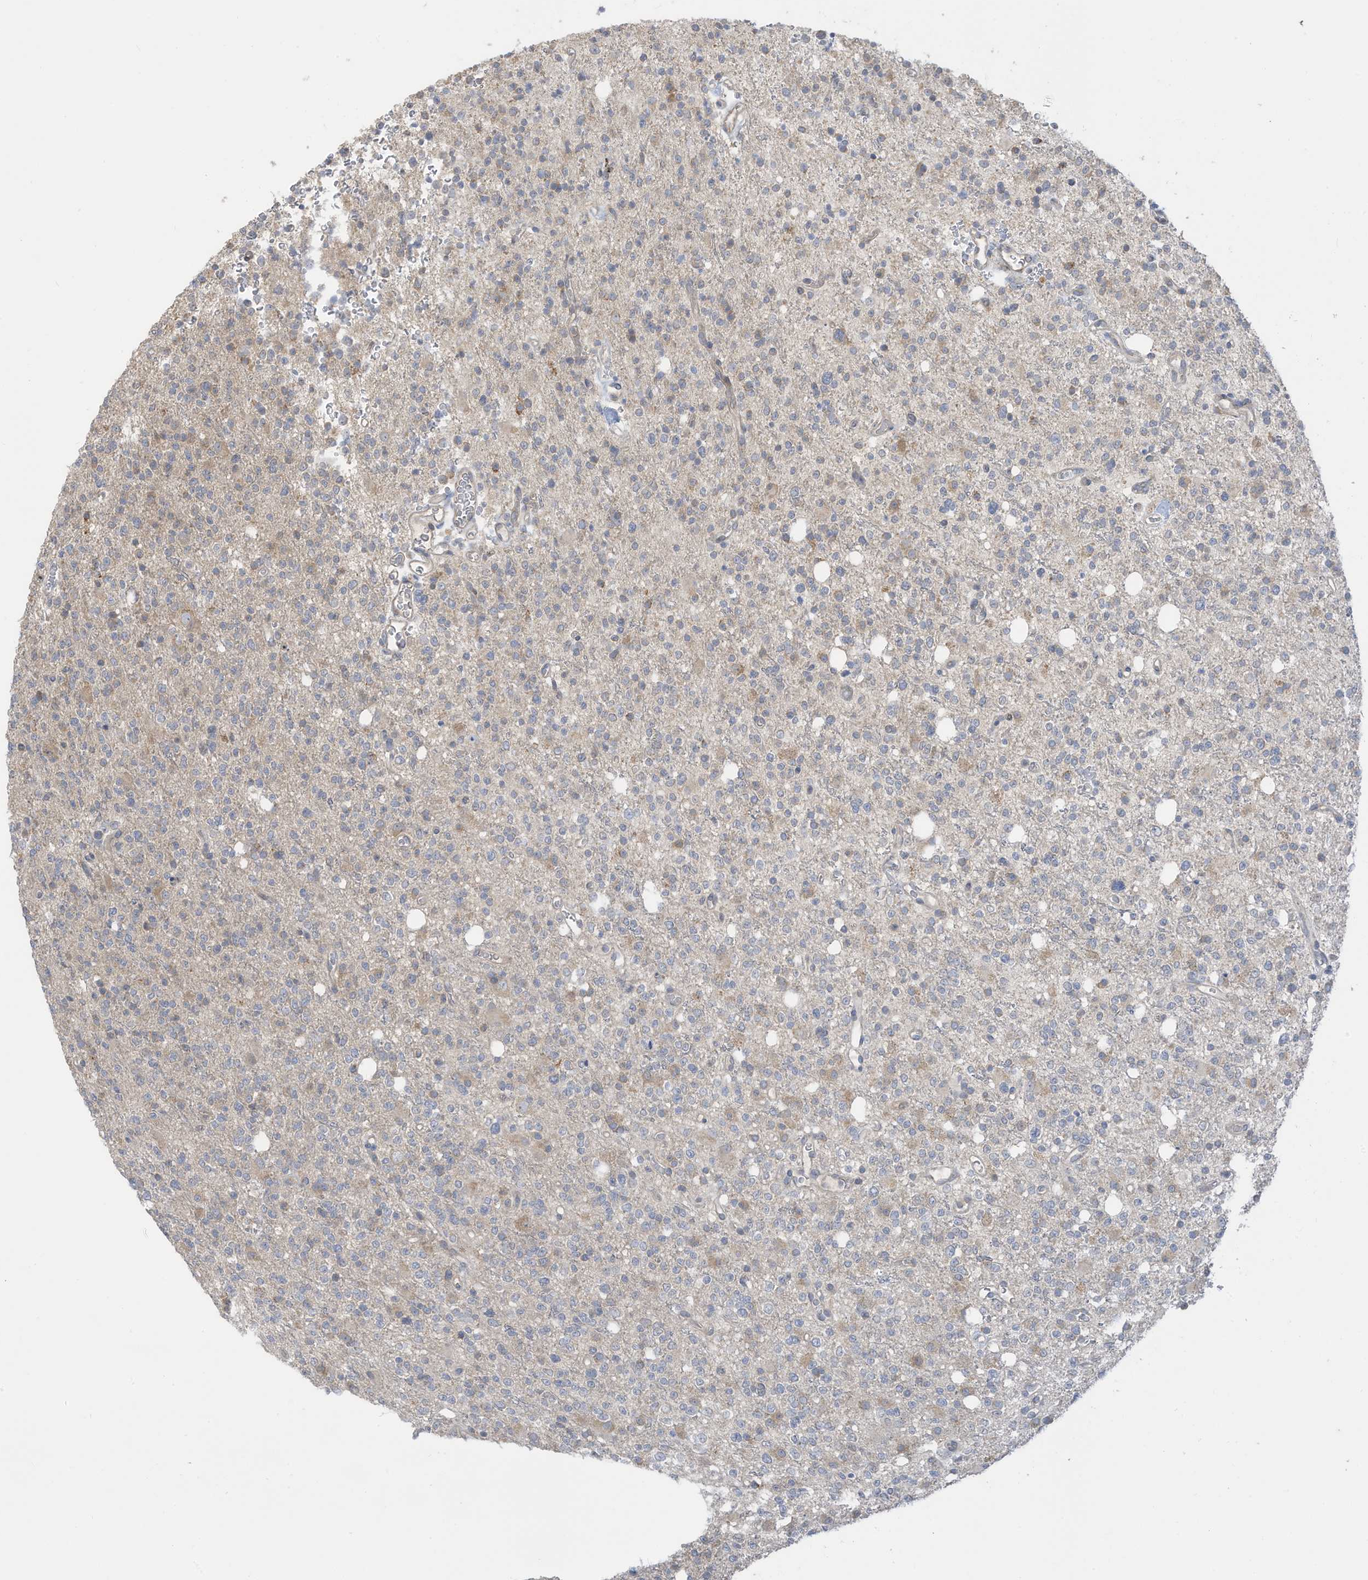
{"staining": {"intensity": "negative", "quantity": "none", "location": "none"}, "tissue": "glioma", "cell_type": "Tumor cells", "image_type": "cancer", "snomed": [{"axis": "morphology", "description": "Glioma, malignant, High grade"}, {"axis": "topography", "description": "Brain"}], "caption": "High power microscopy histopathology image of an immunohistochemistry (IHC) micrograph of high-grade glioma (malignant), revealing no significant staining in tumor cells. The staining was performed using DAB (3,3'-diaminobenzidine) to visualize the protein expression in brown, while the nuclei were stained in blue with hematoxylin (Magnification: 20x).", "gene": "LRRN2", "patient": {"sex": "female", "age": 62}}